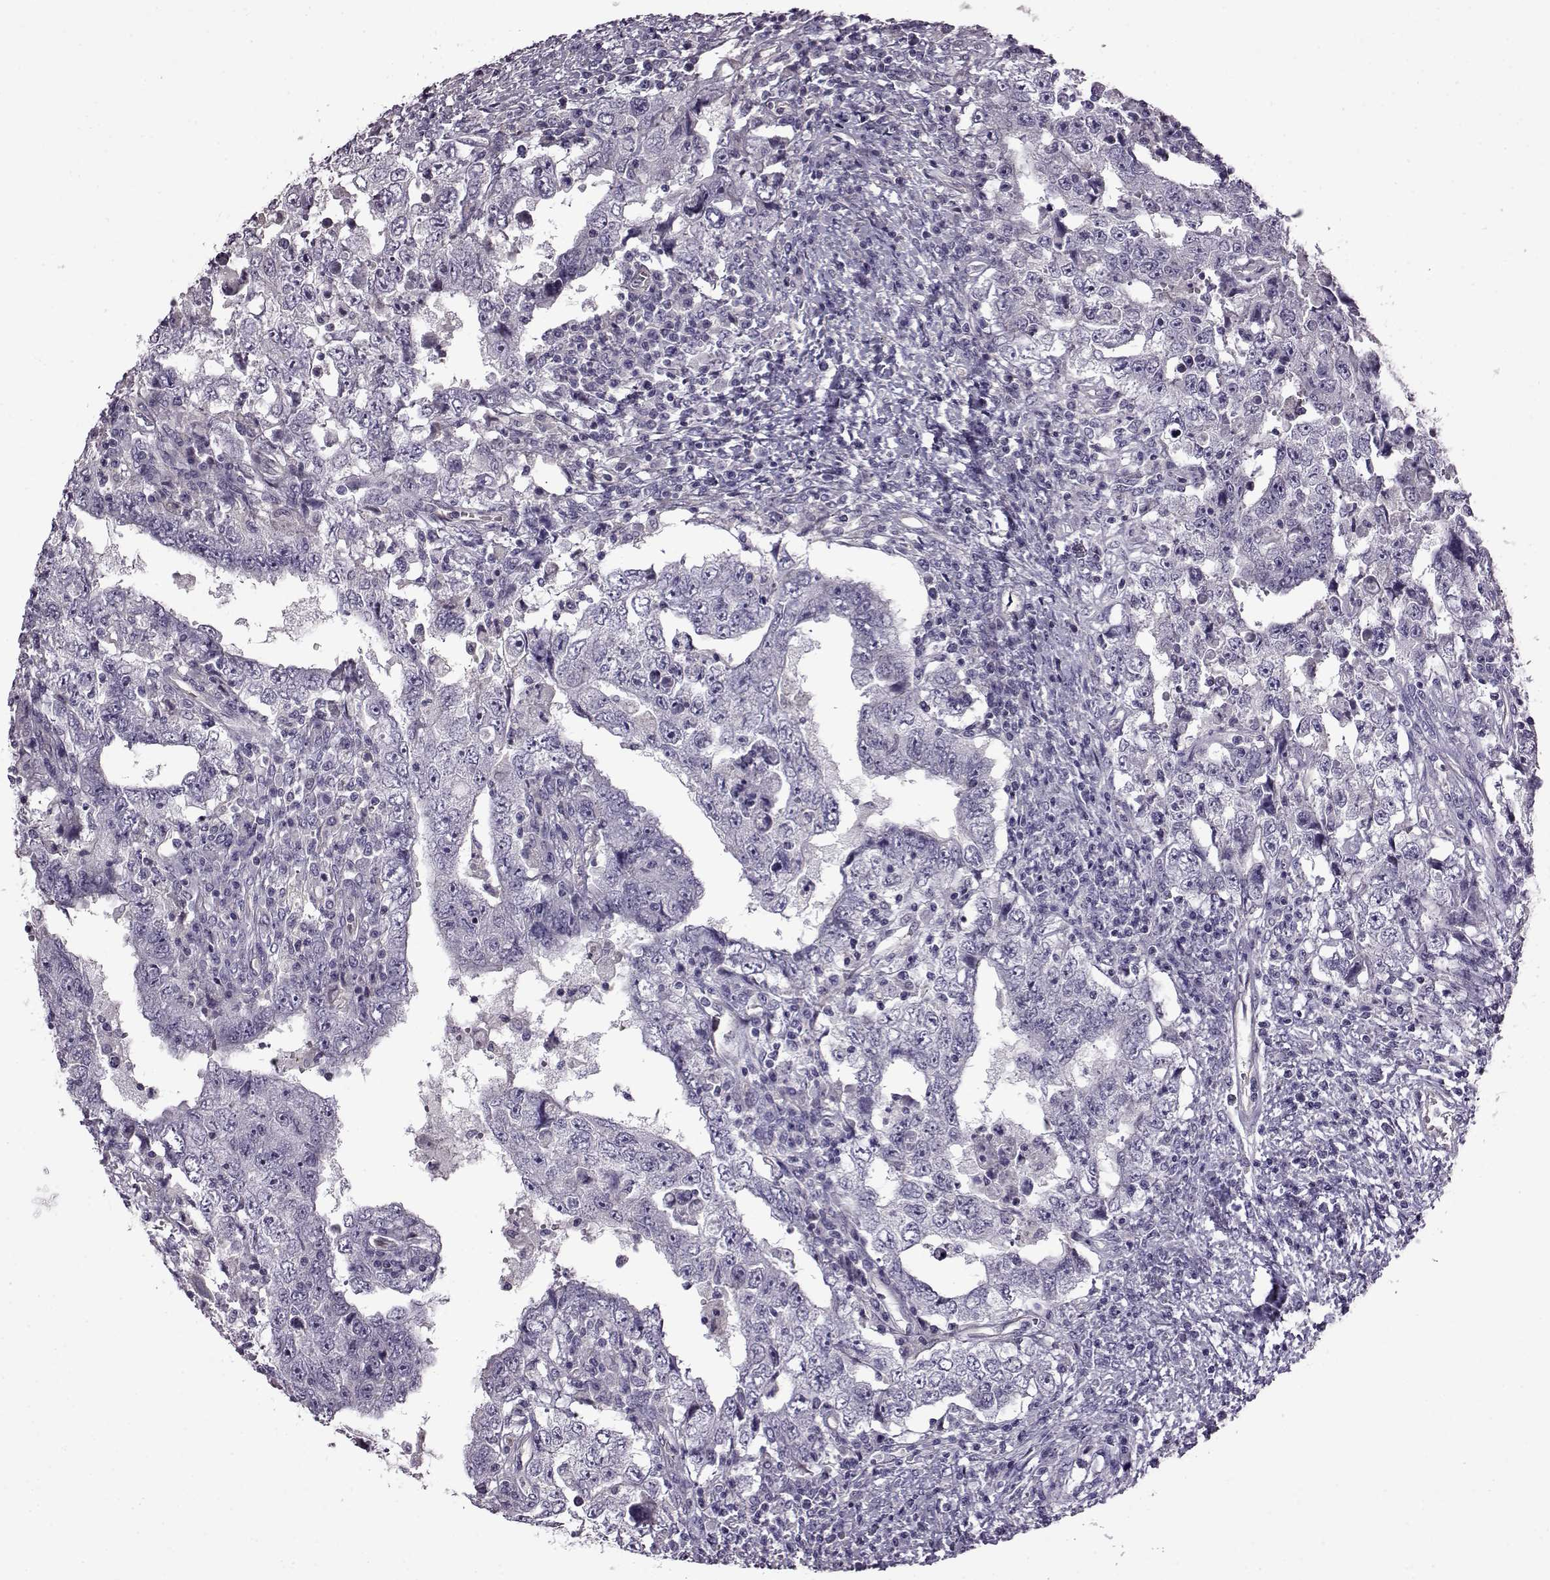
{"staining": {"intensity": "negative", "quantity": "none", "location": "none"}, "tissue": "testis cancer", "cell_type": "Tumor cells", "image_type": "cancer", "snomed": [{"axis": "morphology", "description": "Carcinoma, Embryonal, NOS"}, {"axis": "topography", "description": "Testis"}], "caption": "High power microscopy image of an immunohistochemistry (IHC) image of testis cancer, revealing no significant staining in tumor cells.", "gene": "EDDM3B", "patient": {"sex": "male", "age": 26}}